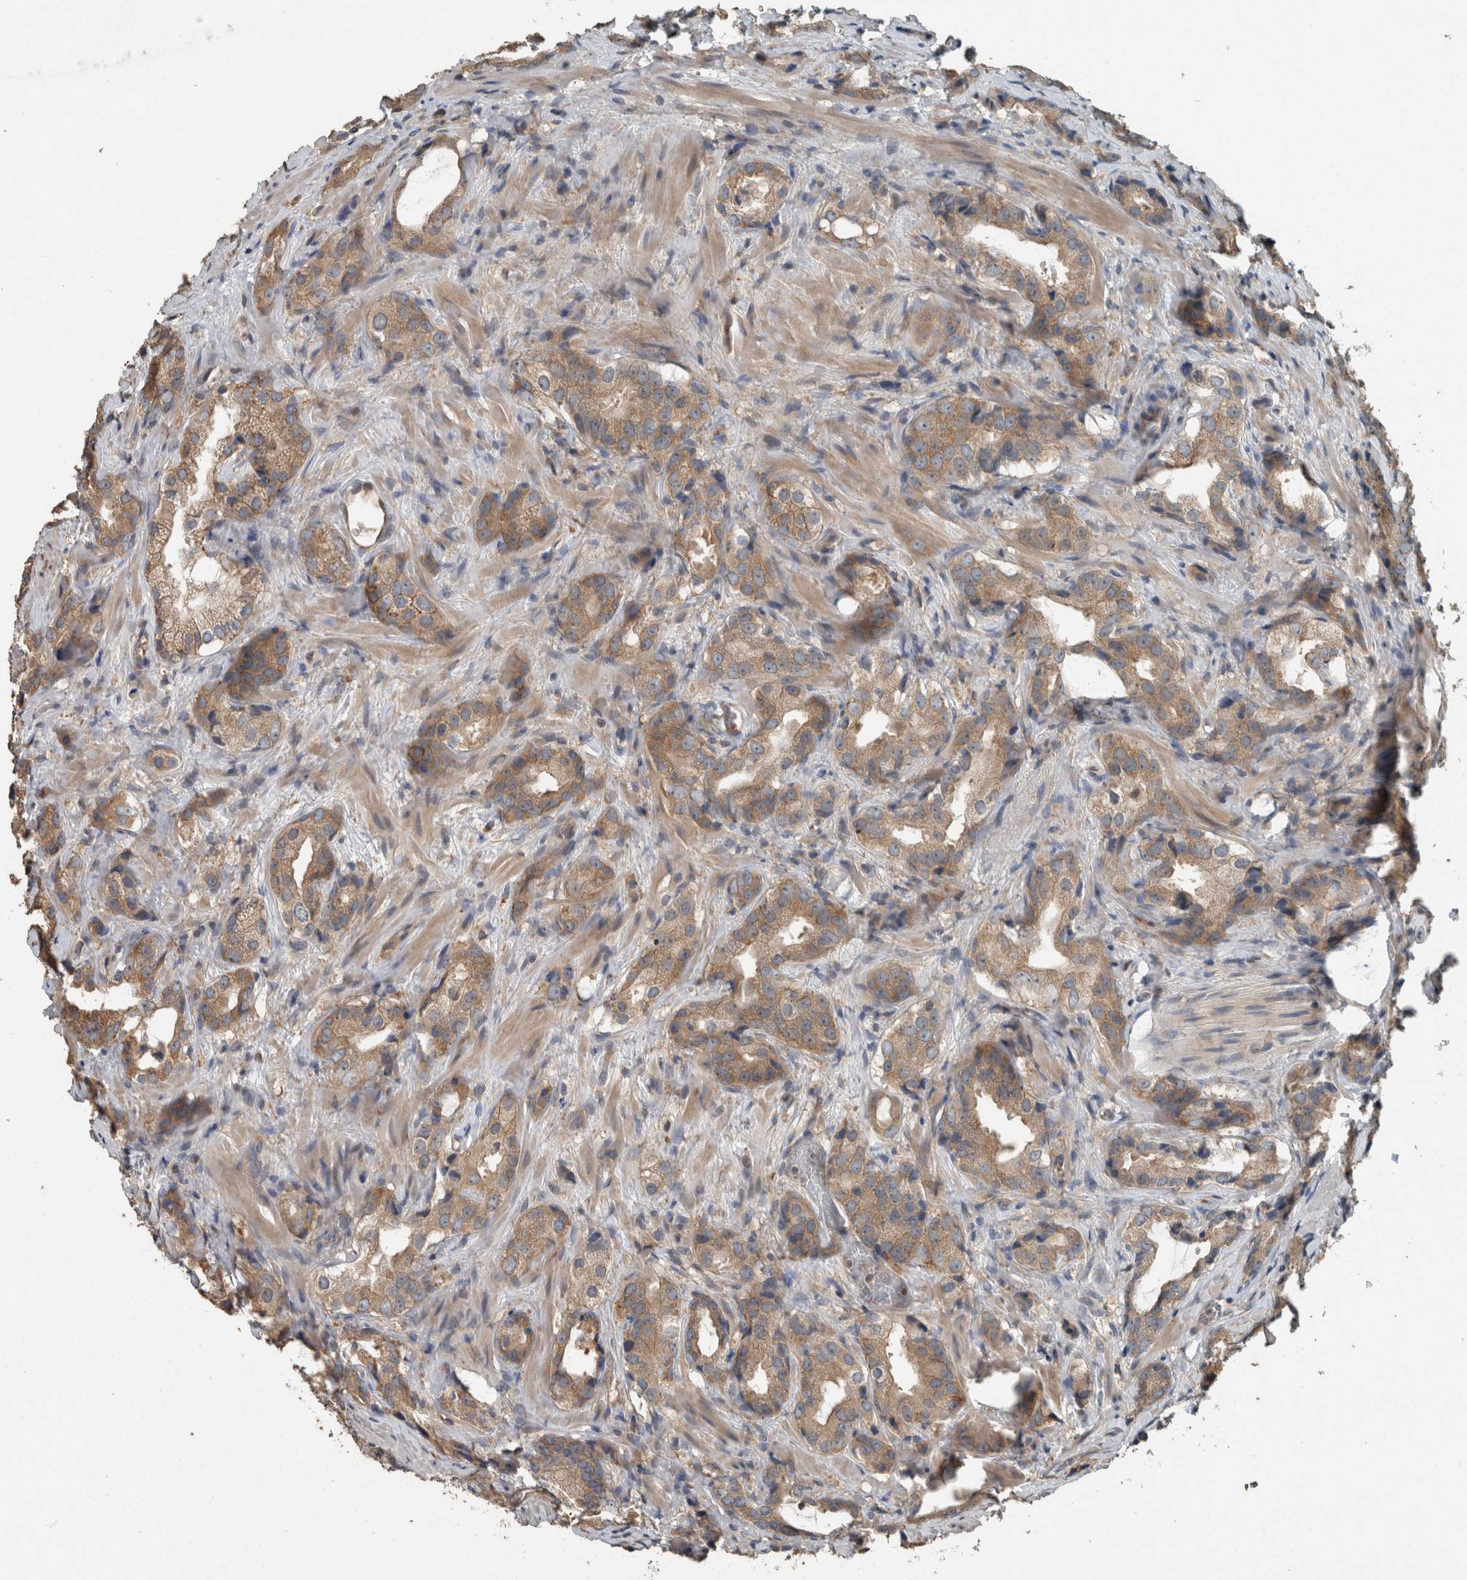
{"staining": {"intensity": "moderate", "quantity": ">75%", "location": "cytoplasmic/membranous"}, "tissue": "prostate cancer", "cell_type": "Tumor cells", "image_type": "cancer", "snomed": [{"axis": "morphology", "description": "Adenocarcinoma, High grade"}, {"axis": "topography", "description": "Prostate"}], "caption": "DAB immunohistochemical staining of high-grade adenocarcinoma (prostate) demonstrates moderate cytoplasmic/membranous protein expression in about >75% of tumor cells.", "gene": "KNTC1", "patient": {"sex": "male", "age": 63}}